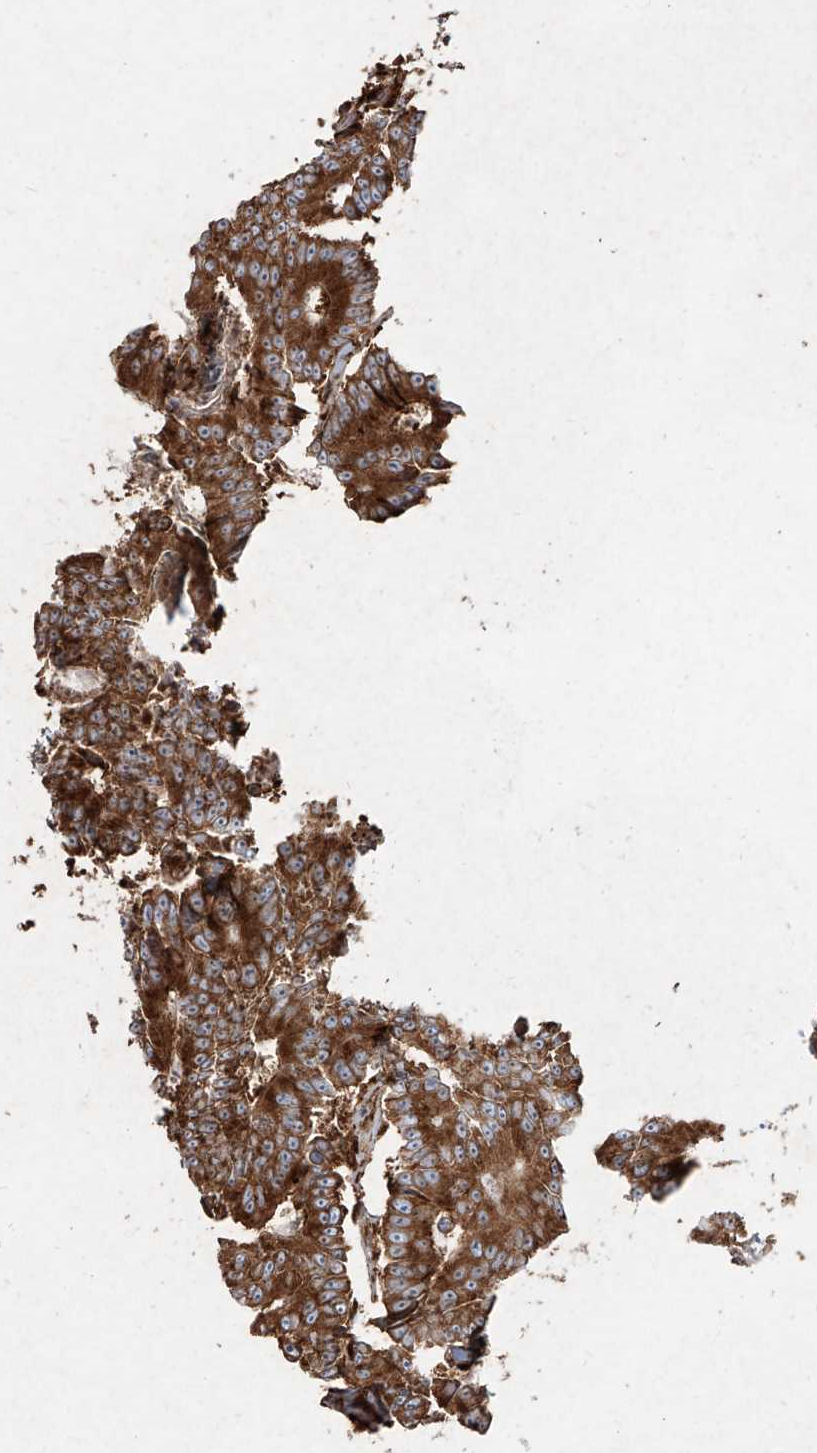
{"staining": {"intensity": "strong", "quantity": ">75%", "location": "cytoplasmic/membranous"}, "tissue": "colorectal cancer", "cell_type": "Tumor cells", "image_type": "cancer", "snomed": [{"axis": "morphology", "description": "Adenocarcinoma, NOS"}, {"axis": "topography", "description": "Colon"}], "caption": "A brown stain labels strong cytoplasmic/membranous staining of a protein in human colorectal cancer (adenocarcinoma) tumor cells. Immunohistochemistry stains the protein in brown and the nuclei are stained blue.", "gene": "RPS25", "patient": {"sex": "male", "age": 83}}